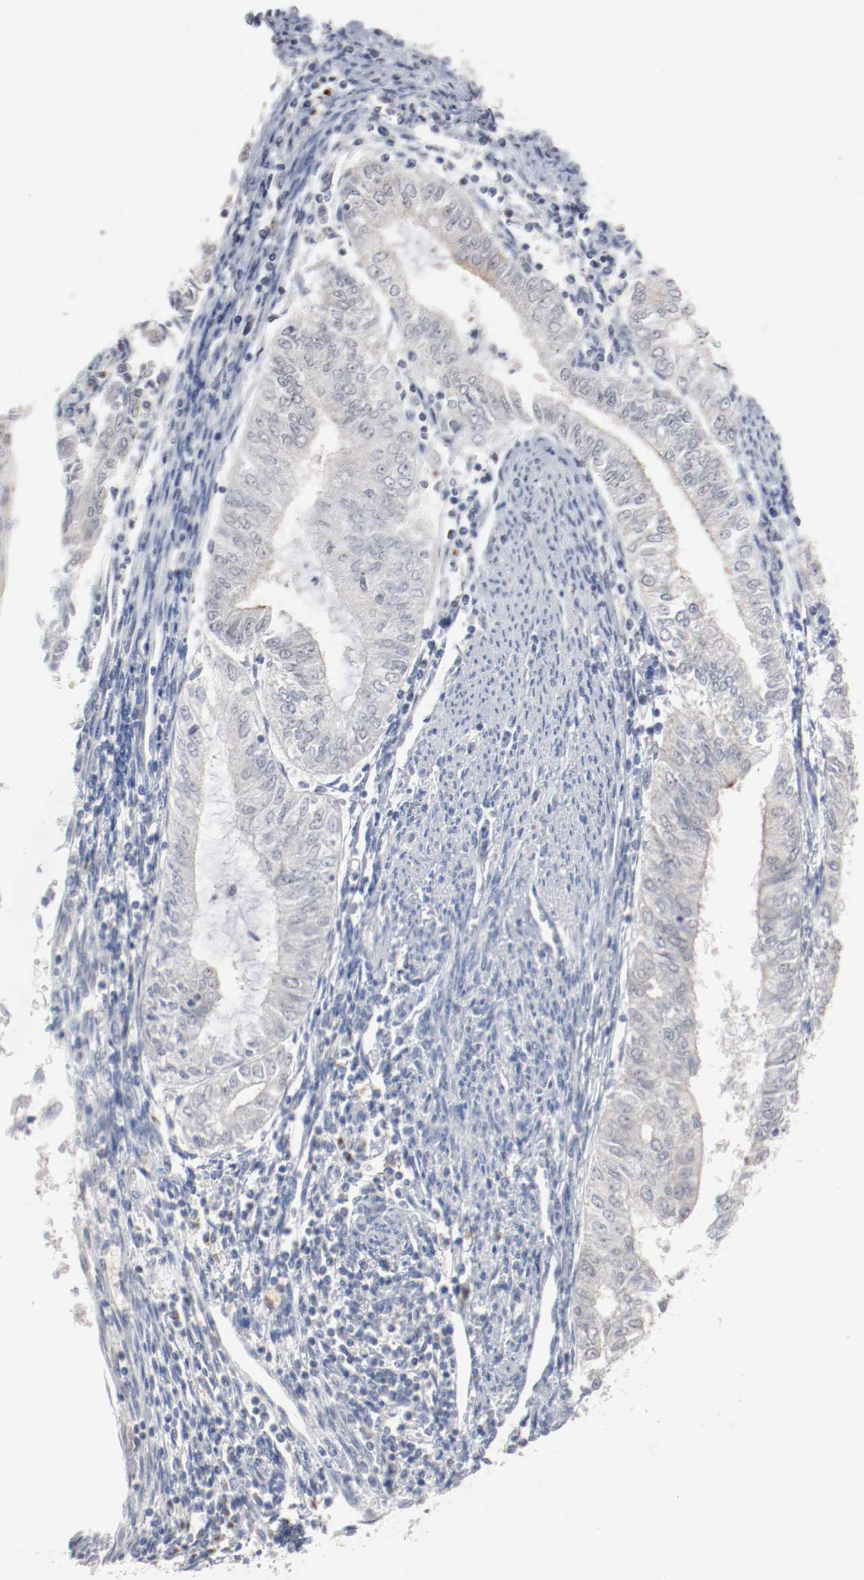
{"staining": {"intensity": "negative", "quantity": "none", "location": "none"}, "tissue": "endometrial cancer", "cell_type": "Tumor cells", "image_type": "cancer", "snomed": [{"axis": "morphology", "description": "Adenocarcinoma, NOS"}, {"axis": "topography", "description": "Endometrium"}], "caption": "Tumor cells show no significant expression in endometrial cancer. The staining is performed using DAB brown chromogen with nuclei counter-stained in using hematoxylin.", "gene": "ERICH1", "patient": {"sex": "female", "age": 66}}